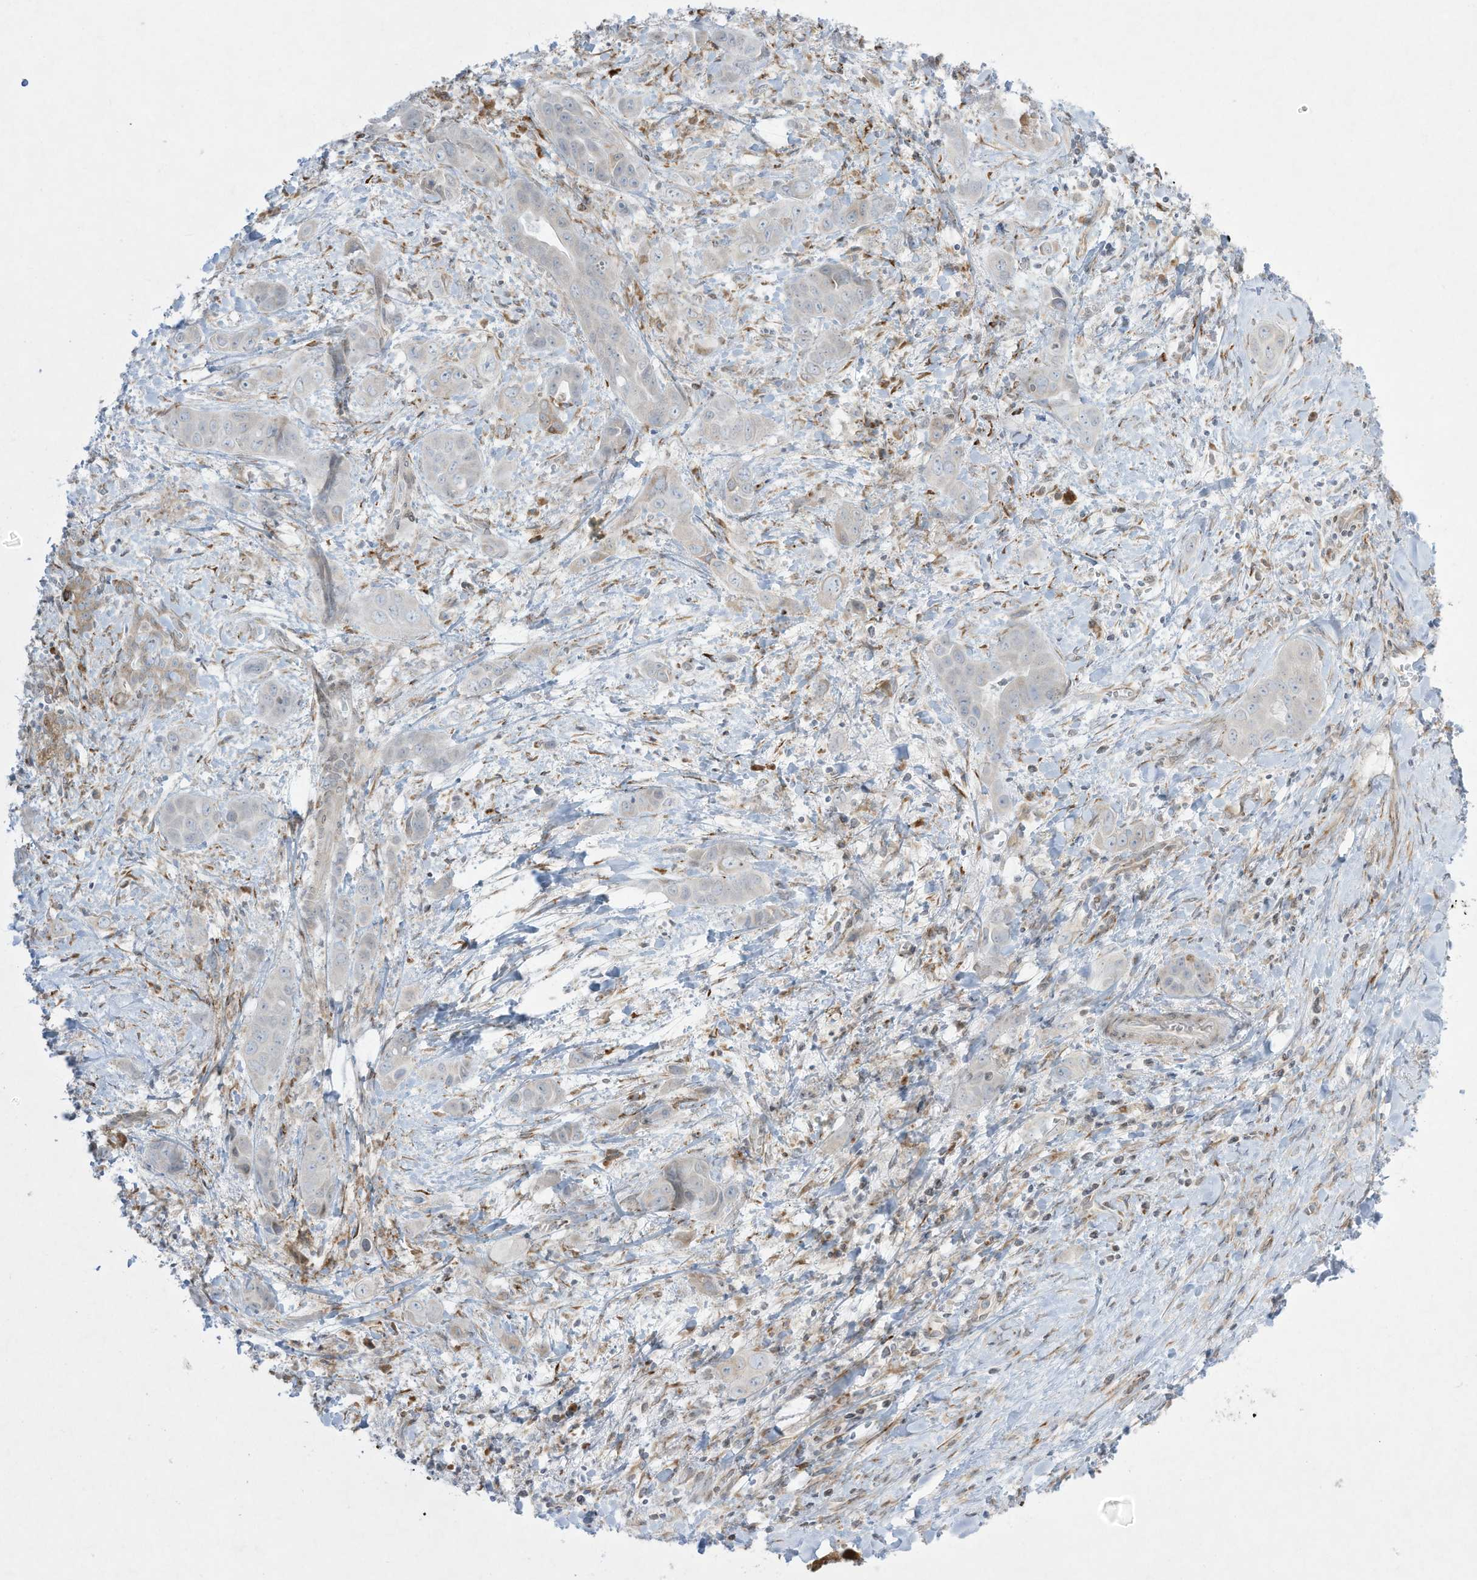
{"staining": {"intensity": "negative", "quantity": "none", "location": "none"}, "tissue": "liver cancer", "cell_type": "Tumor cells", "image_type": "cancer", "snomed": [{"axis": "morphology", "description": "Cholangiocarcinoma"}, {"axis": "topography", "description": "Liver"}], "caption": "Human liver cancer stained for a protein using immunohistochemistry (IHC) shows no expression in tumor cells.", "gene": "PTK6", "patient": {"sex": "female", "age": 52}}